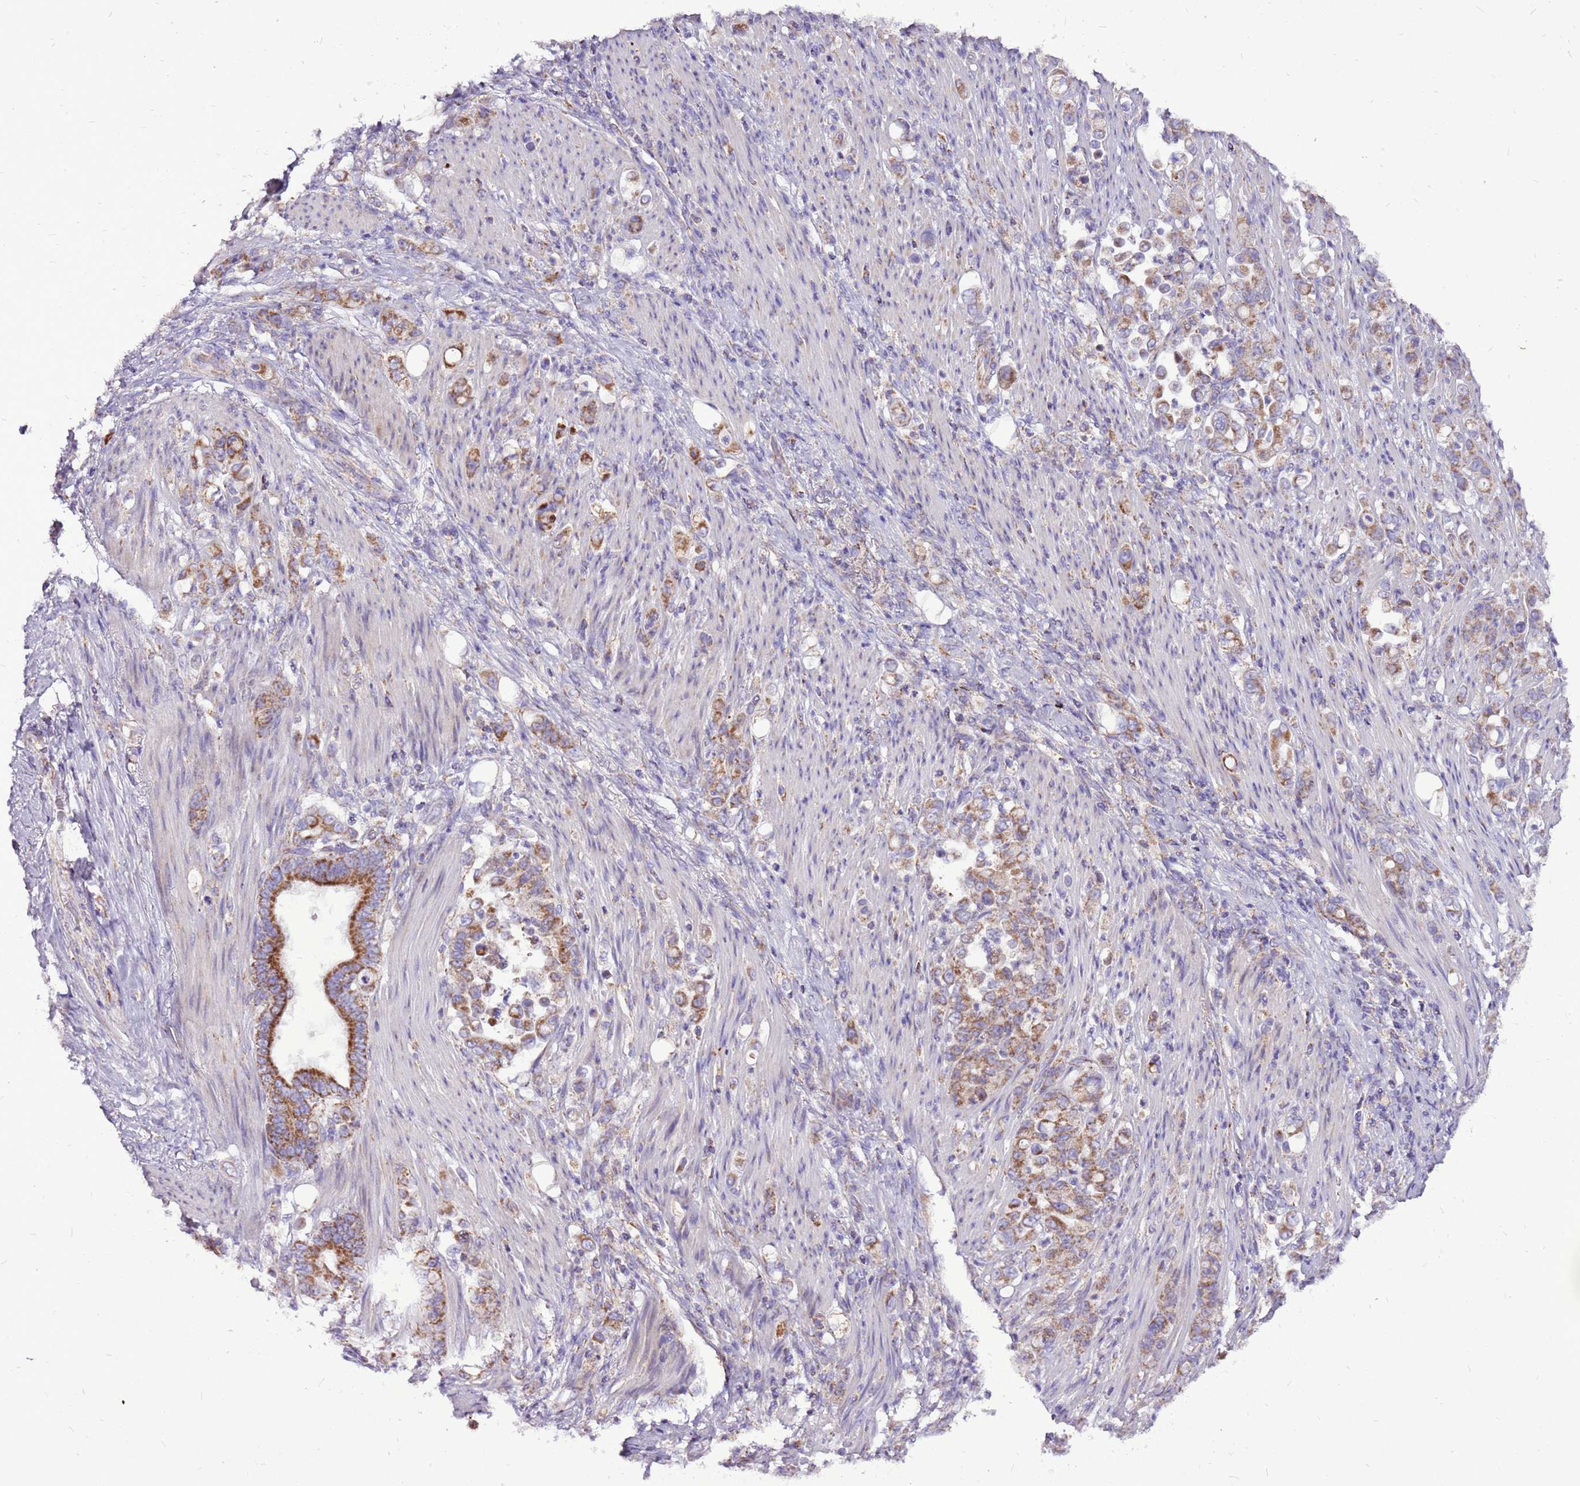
{"staining": {"intensity": "moderate", "quantity": ">75%", "location": "cytoplasmic/membranous"}, "tissue": "stomach cancer", "cell_type": "Tumor cells", "image_type": "cancer", "snomed": [{"axis": "morphology", "description": "Normal tissue, NOS"}, {"axis": "morphology", "description": "Adenocarcinoma, NOS"}, {"axis": "topography", "description": "Stomach"}], "caption": "High-power microscopy captured an immunohistochemistry photomicrograph of stomach cancer (adenocarcinoma), revealing moderate cytoplasmic/membranous staining in approximately >75% of tumor cells.", "gene": "GCDH", "patient": {"sex": "female", "age": 79}}